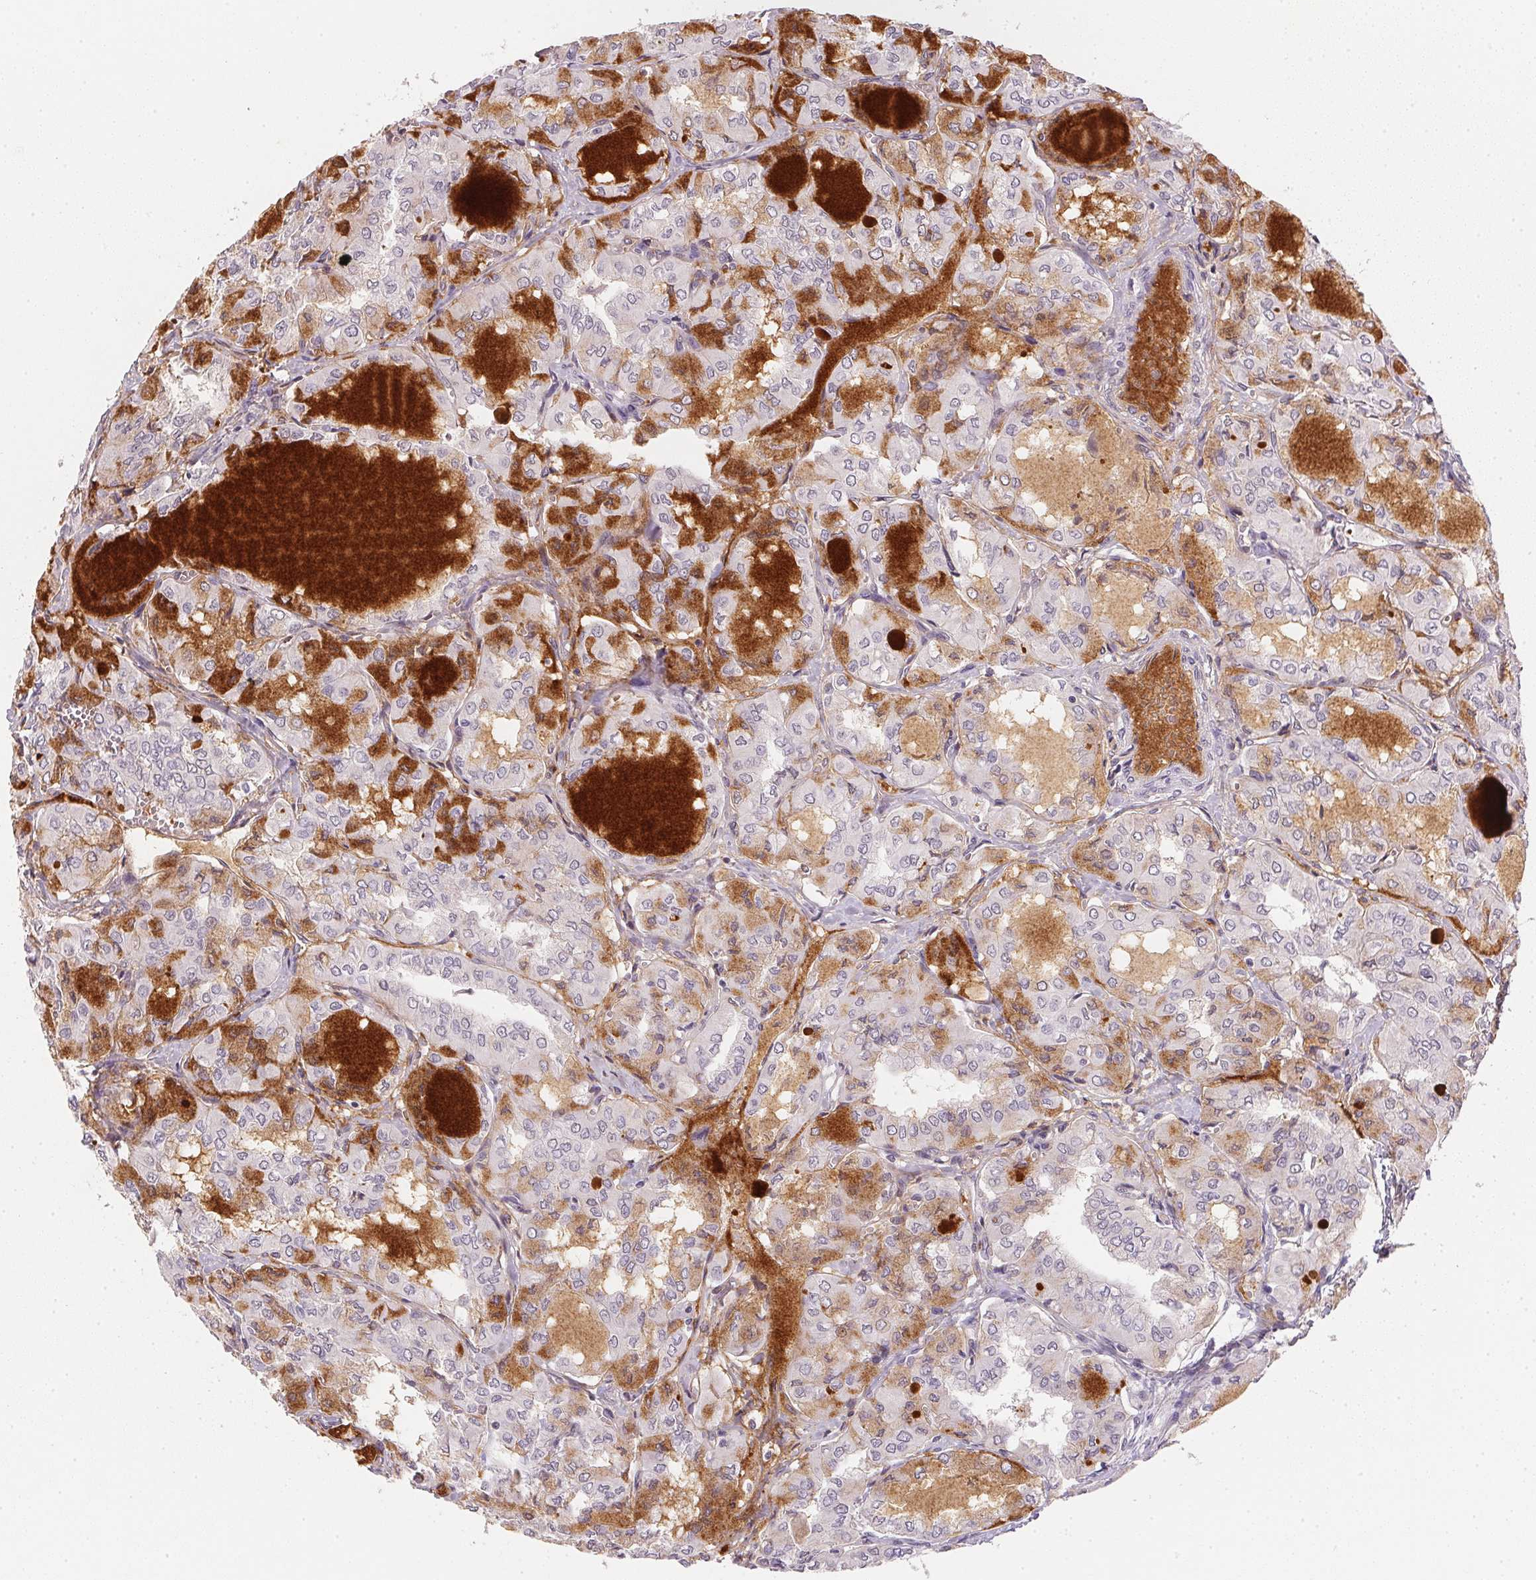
{"staining": {"intensity": "moderate", "quantity": "25%-75%", "location": "cytoplasmic/membranous"}, "tissue": "thyroid cancer", "cell_type": "Tumor cells", "image_type": "cancer", "snomed": [{"axis": "morphology", "description": "Papillary adenocarcinoma, NOS"}, {"axis": "topography", "description": "Thyroid gland"}], "caption": "Thyroid cancer (papillary adenocarcinoma) stained for a protein displays moderate cytoplasmic/membranous positivity in tumor cells.", "gene": "POLR3G", "patient": {"sex": "male", "age": 20}}